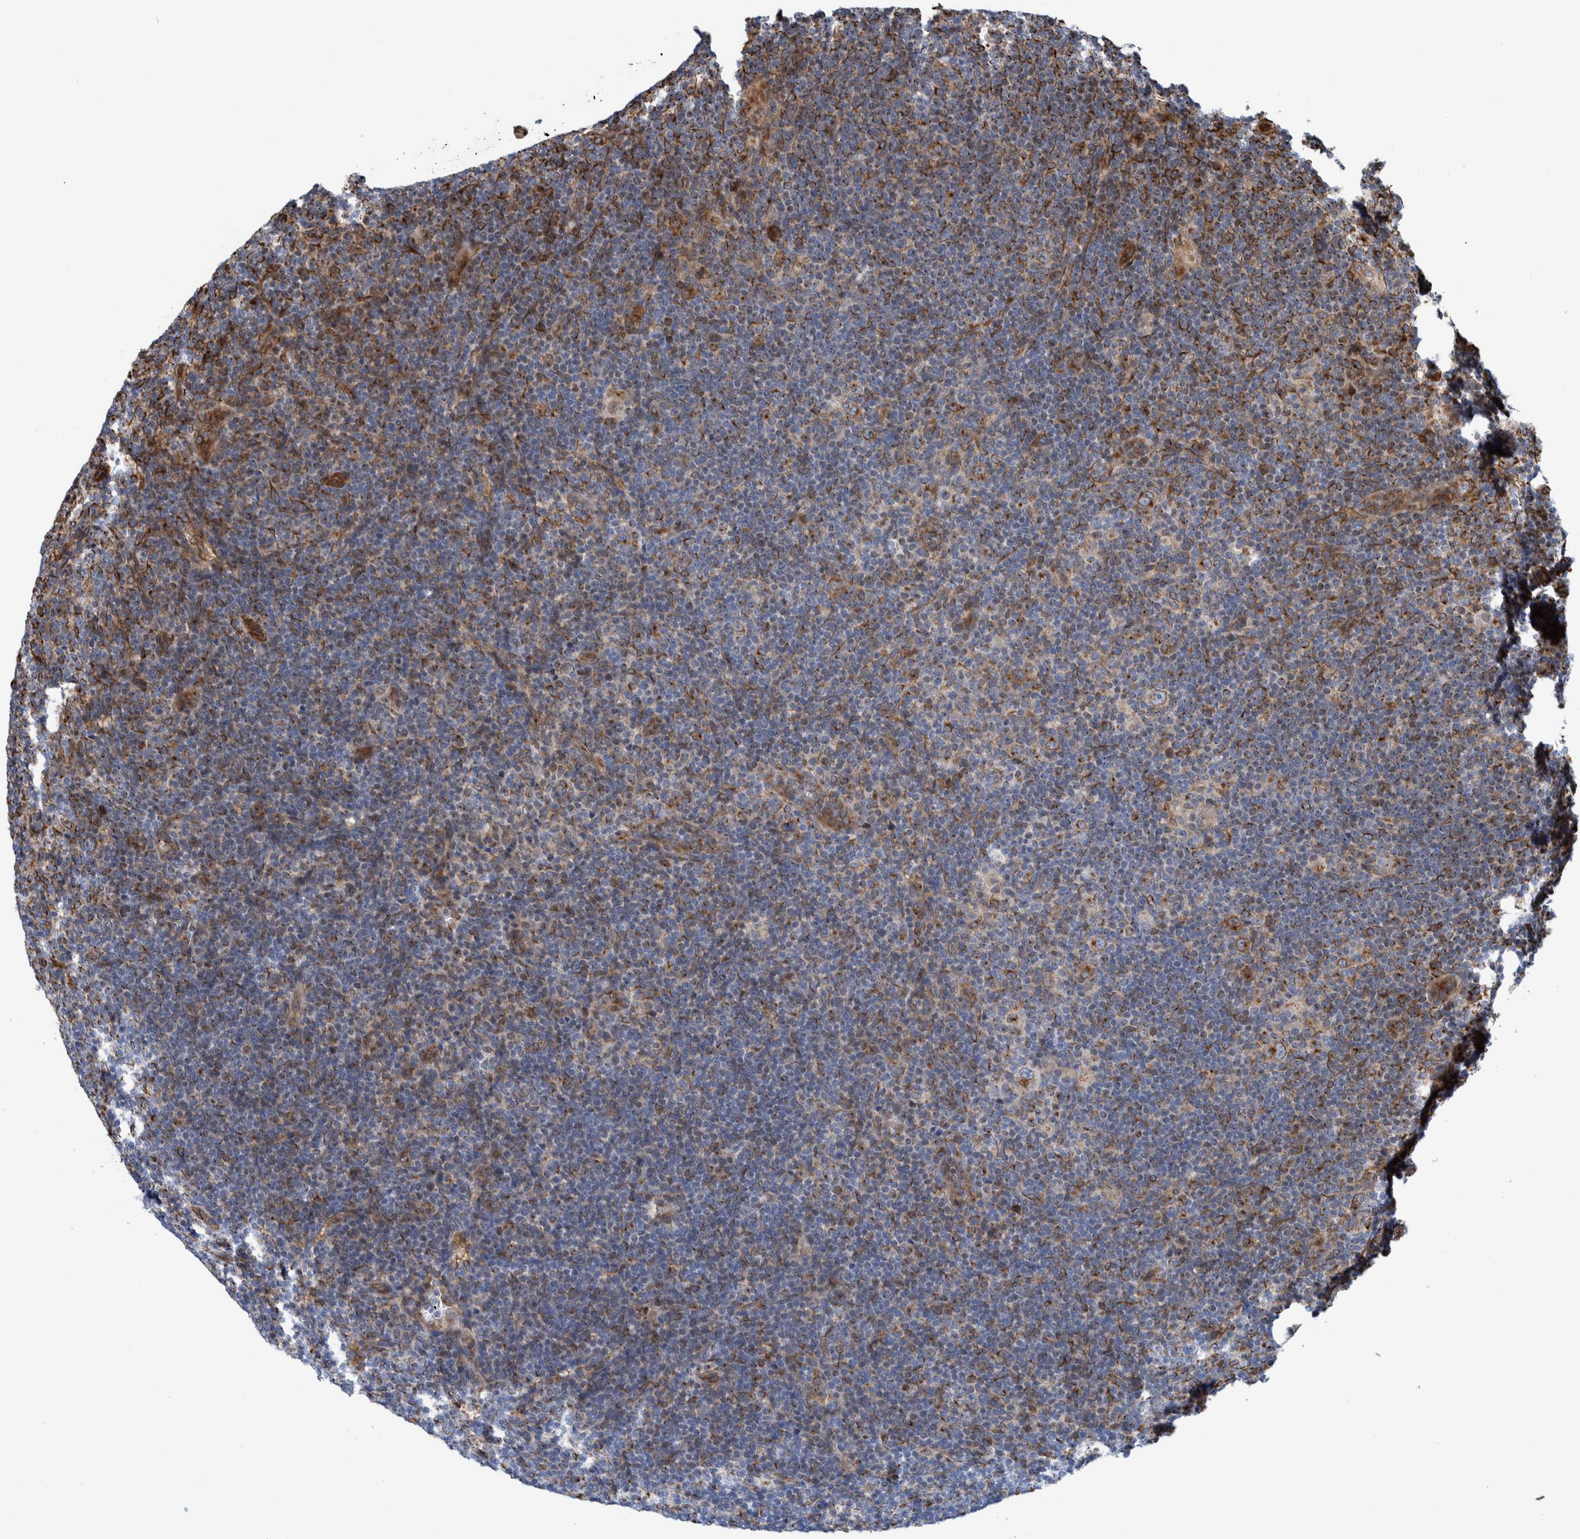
{"staining": {"intensity": "moderate", "quantity": ">75%", "location": "cytoplasmic/membranous"}, "tissue": "lymphoma", "cell_type": "Tumor cells", "image_type": "cancer", "snomed": [{"axis": "morphology", "description": "Hodgkin's disease, NOS"}, {"axis": "topography", "description": "Lymph node"}], "caption": "This is a micrograph of immunohistochemistry (IHC) staining of lymphoma, which shows moderate expression in the cytoplasmic/membranous of tumor cells.", "gene": "CCDC57", "patient": {"sex": "female", "age": 57}}